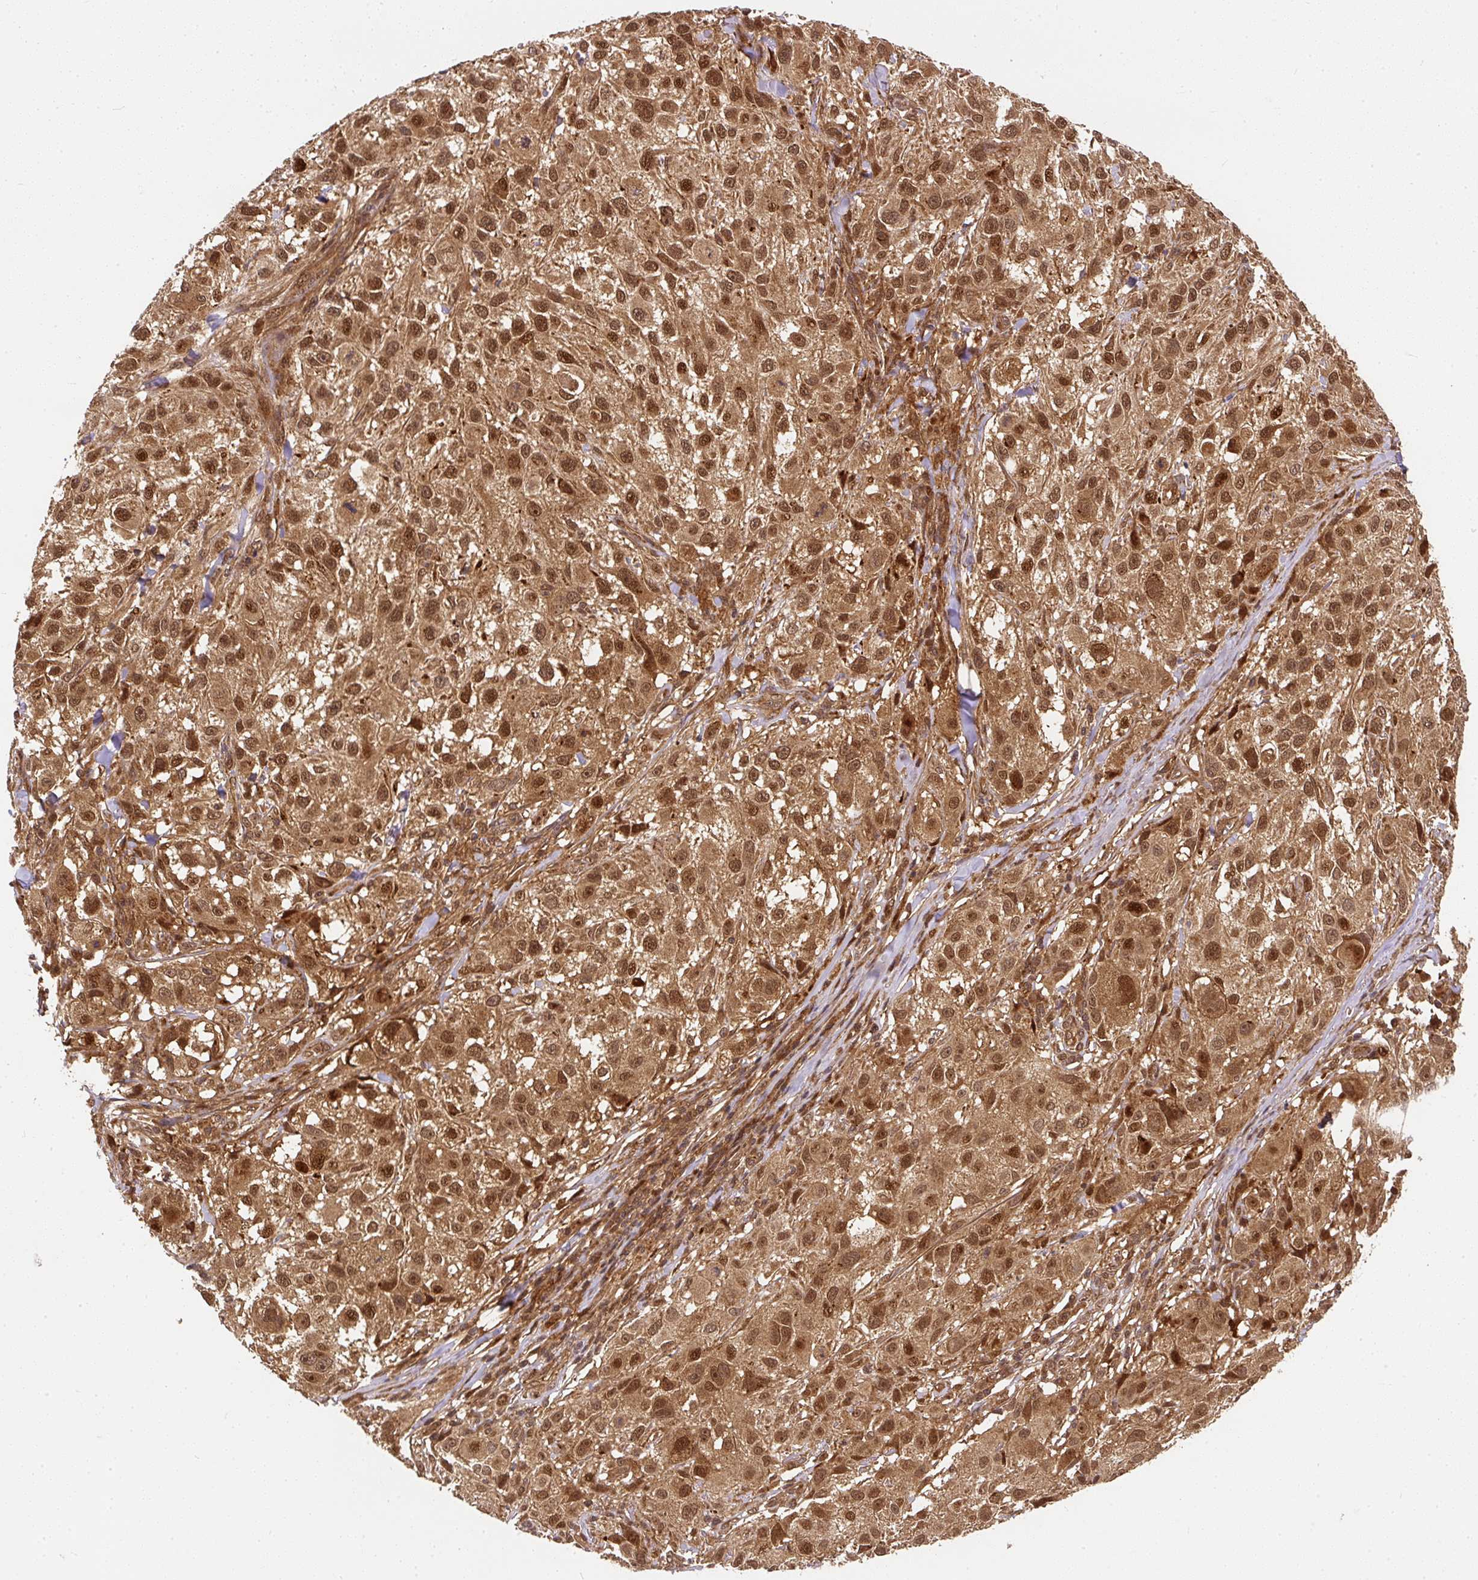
{"staining": {"intensity": "moderate", "quantity": ">75%", "location": "cytoplasmic/membranous,nuclear"}, "tissue": "melanoma", "cell_type": "Tumor cells", "image_type": "cancer", "snomed": [{"axis": "morphology", "description": "Necrosis, NOS"}, {"axis": "morphology", "description": "Malignant melanoma, NOS"}, {"axis": "topography", "description": "Skin"}], "caption": "The micrograph displays staining of malignant melanoma, revealing moderate cytoplasmic/membranous and nuclear protein staining (brown color) within tumor cells.", "gene": "PSMD1", "patient": {"sex": "female", "age": 87}}